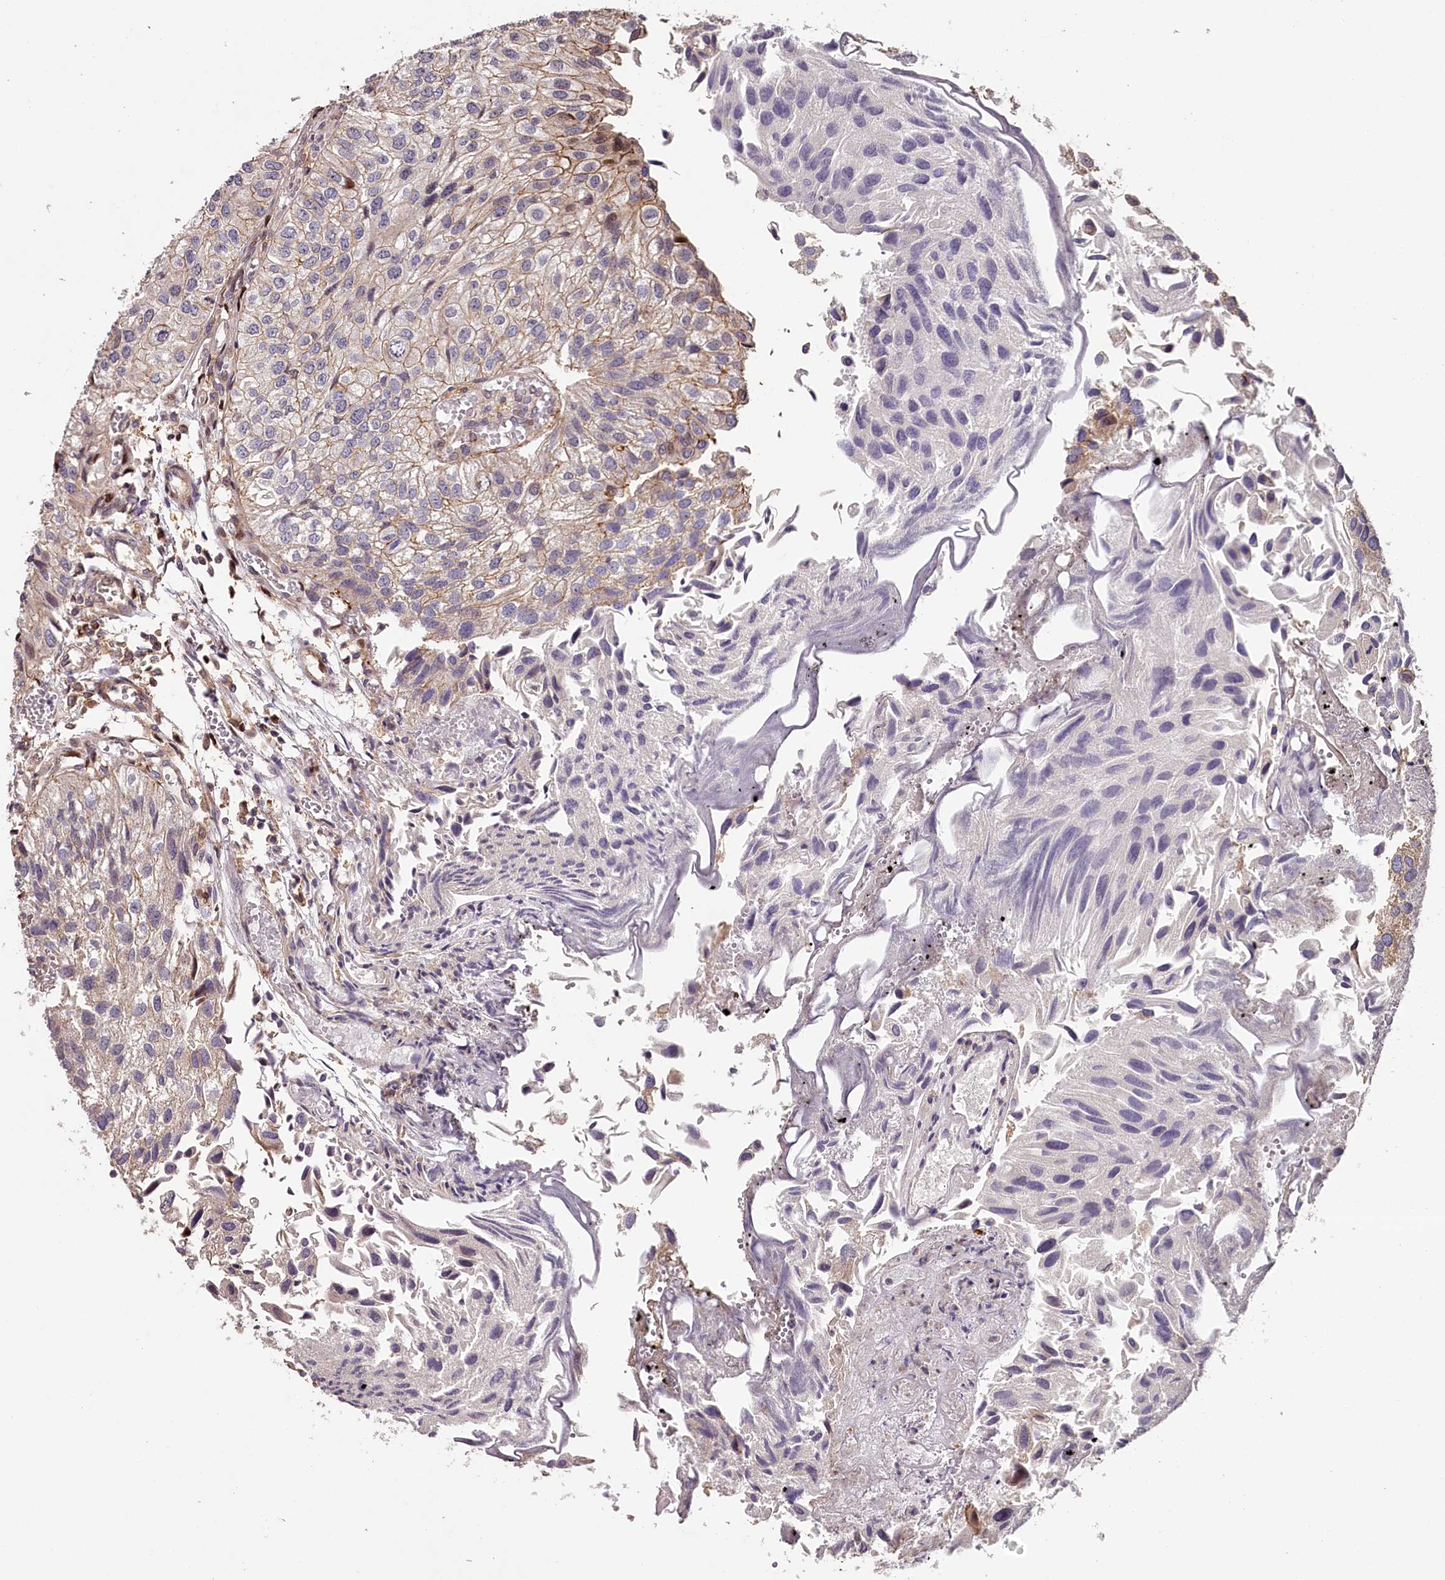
{"staining": {"intensity": "weak", "quantity": "<25%", "location": "cytoplasmic/membranous"}, "tissue": "urothelial cancer", "cell_type": "Tumor cells", "image_type": "cancer", "snomed": [{"axis": "morphology", "description": "Urothelial carcinoma, Low grade"}, {"axis": "topography", "description": "Urinary bladder"}], "caption": "DAB immunohistochemical staining of low-grade urothelial carcinoma reveals no significant expression in tumor cells.", "gene": "KIF14", "patient": {"sex": "female", "age": 89}}